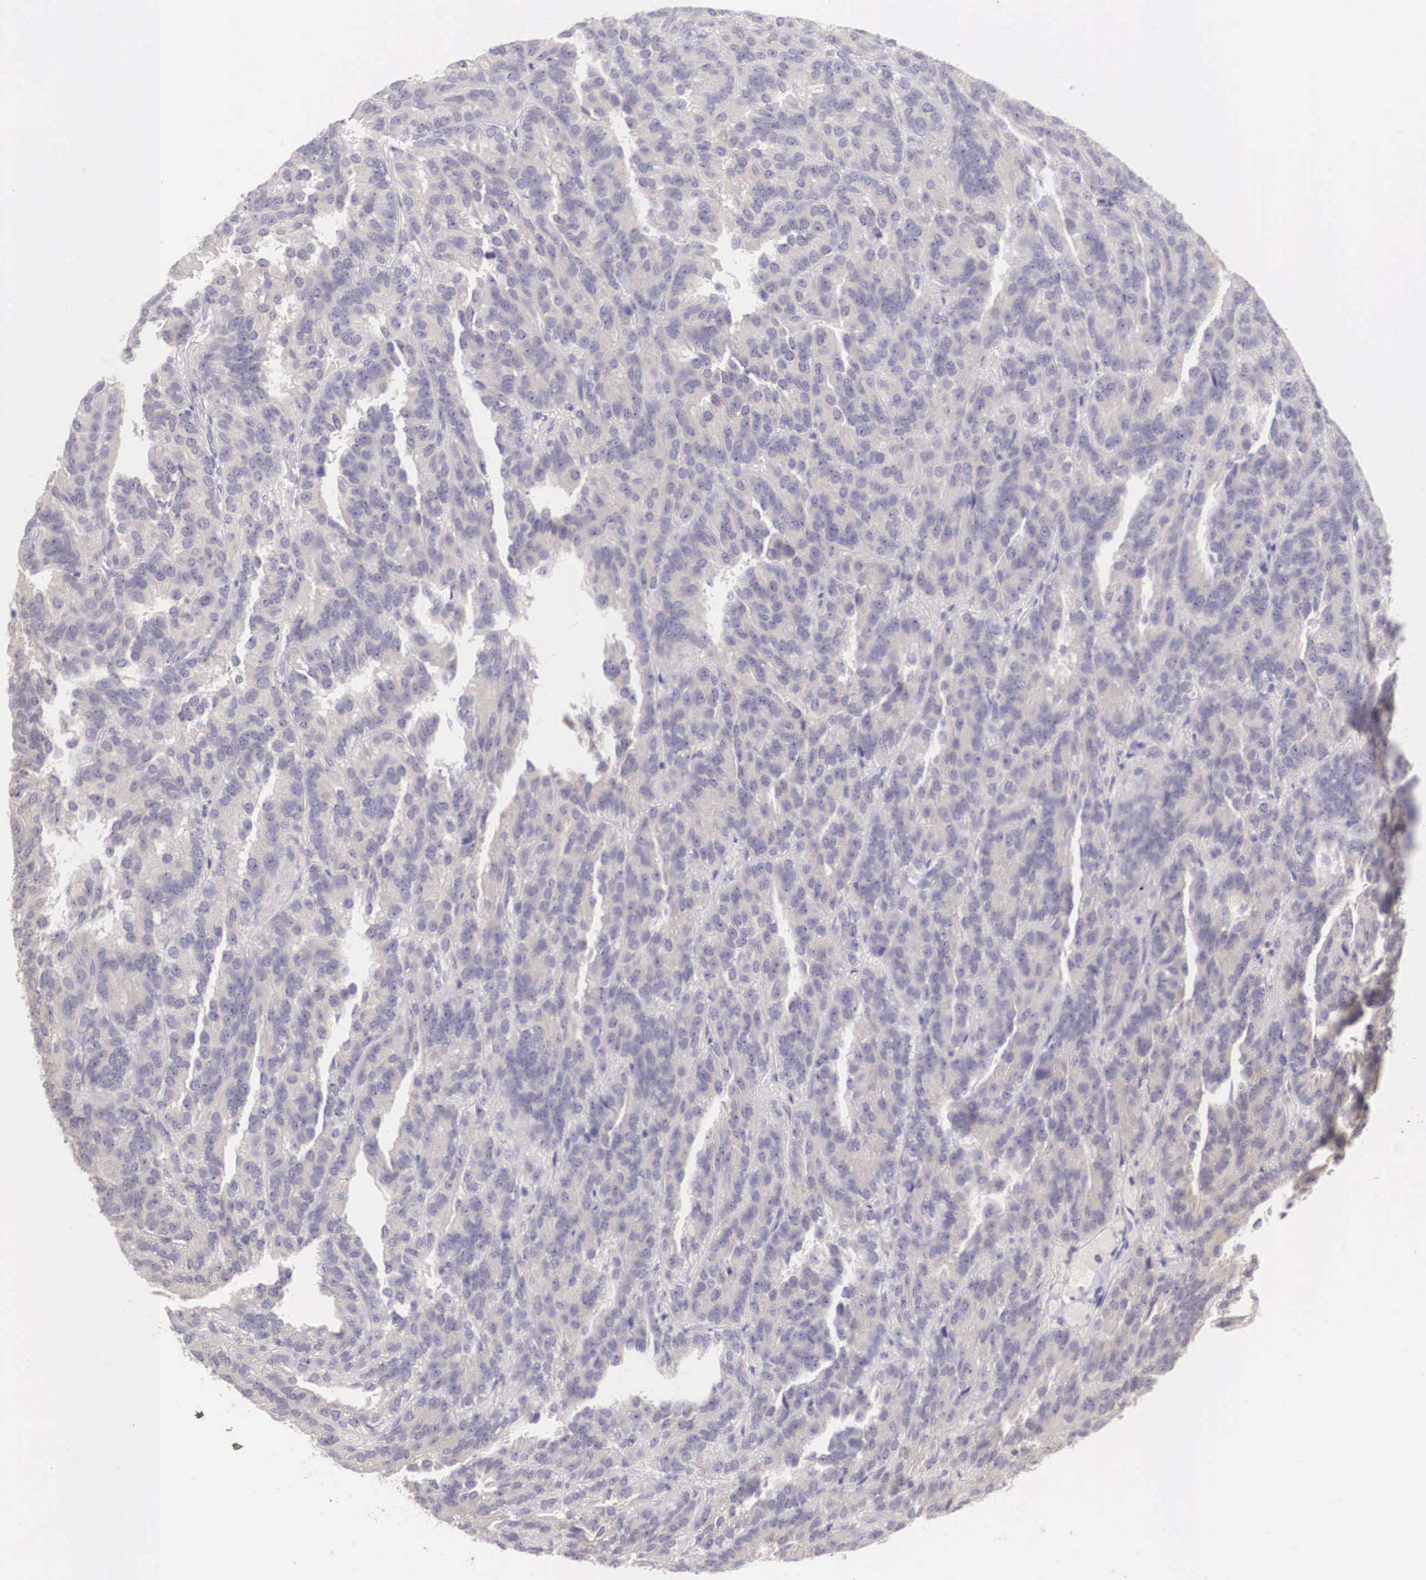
{"staining": {"intensity": "negative", "quantity": "none", "location": "none"}, "tissue": "renal cancer", "cell_type": "Tumor cells", "image_type": "cancer", "snomed": [{"axis": "morphology", "description": "Adenocarcinoma, NOS"}, {"axis": "topography", "description": "Kidney"}], "caption": "High magnification brightfield microscopy of renal cancer stained with DAB (3,3'-diaminobenzidine) (brown) and counterstained with hematoxylin (blue): tumor cells show no significant positivity.", "gene": "BCL6", "patient": {"sex": "male", "age": 46}}